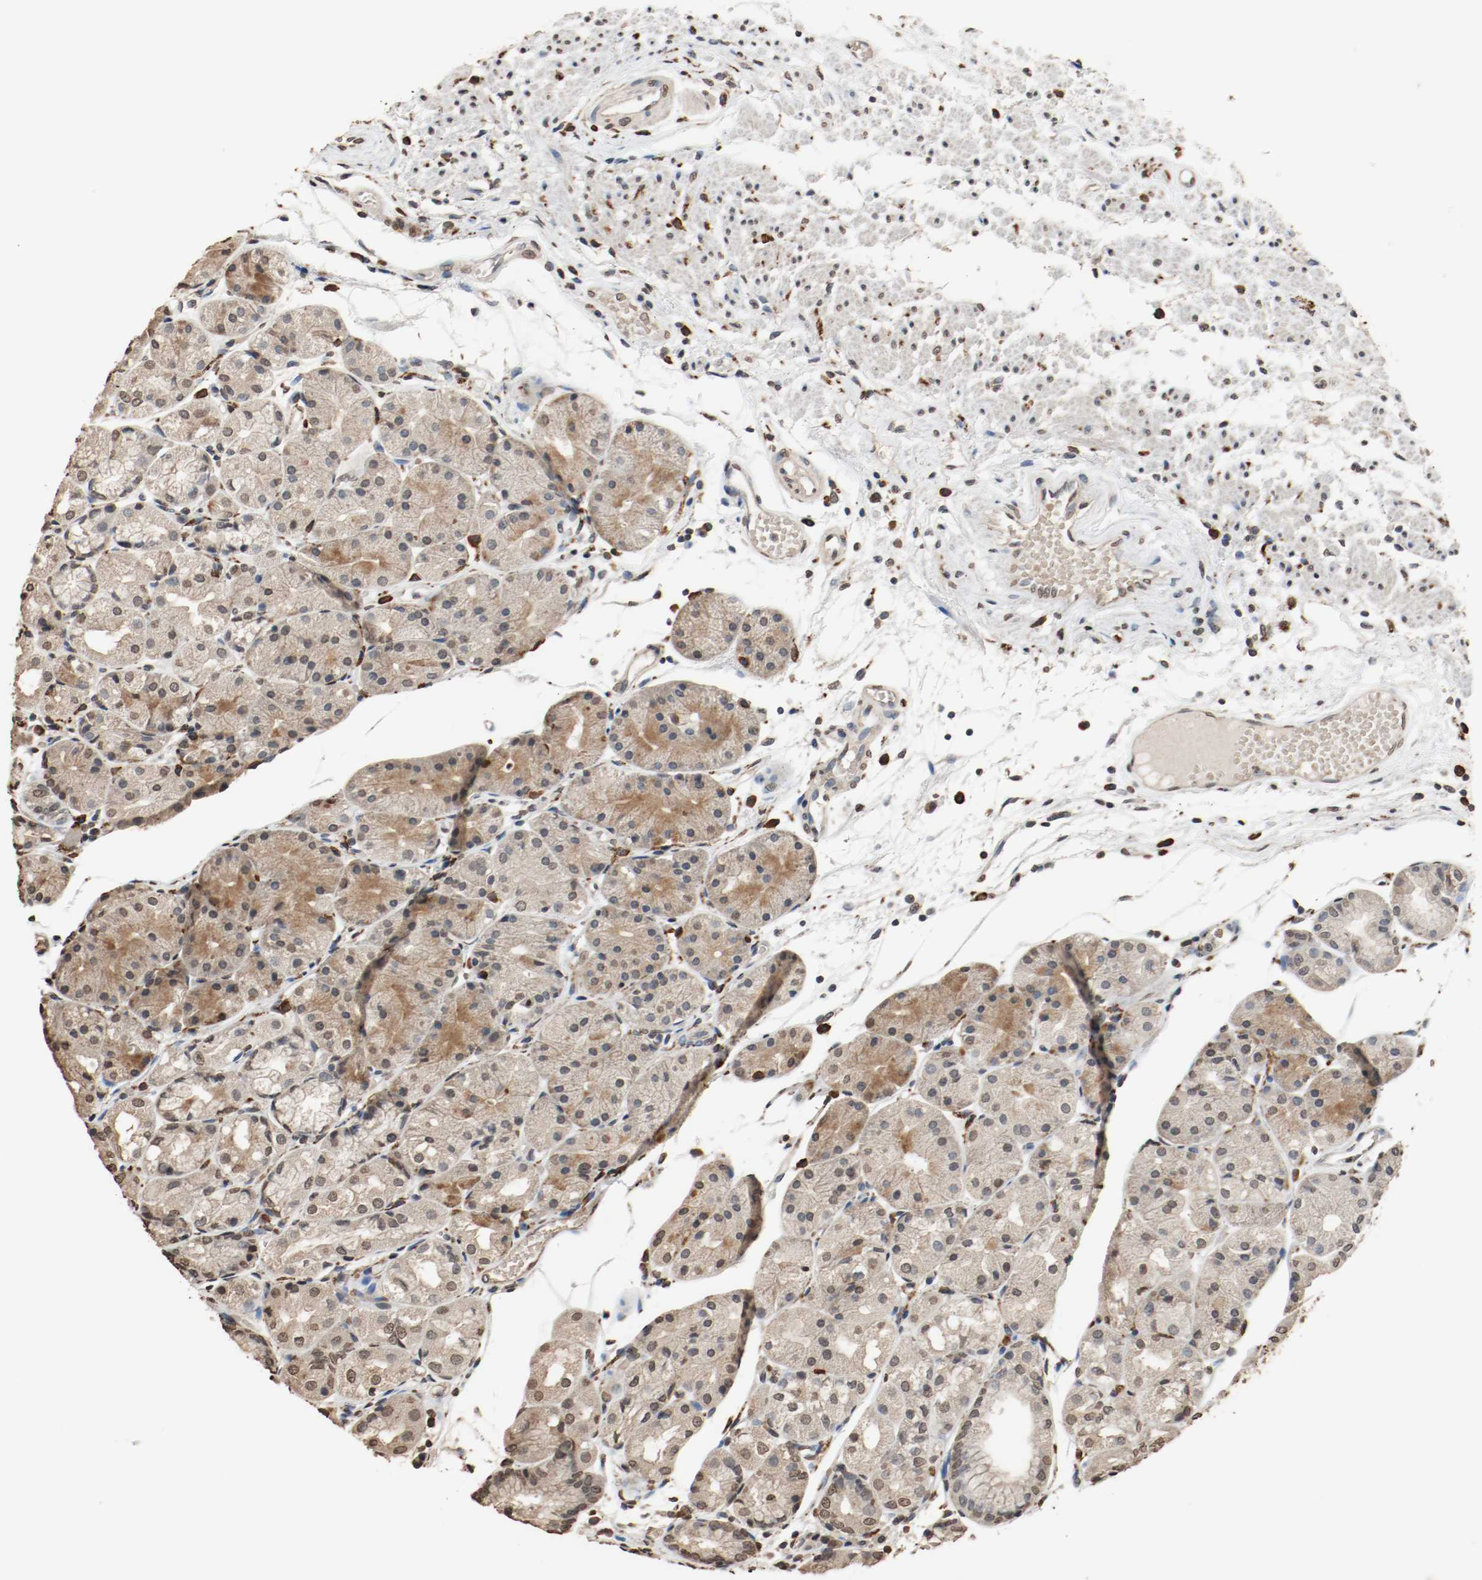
{"staining": {"intensity": "moderate", "quantity": "25%-75%", "location": "cytoplasmic/membranous"}, "tissue": "stomach", "cell_type": "Glandular cells", "image_type": "normal", "snomed": [{"axis": "morphology", "description": "Normal tissue, NOS"}, {"axis": "topography", "description": "Stomach, upper"}], "caption": "The image displays staining of unremarkable stomach, revealing moderate cytoplasmic/membranous protein staining (brown color) within glandular cells.", "gene": "RTN4", "patient": {"sex": "male", "age": 72}}